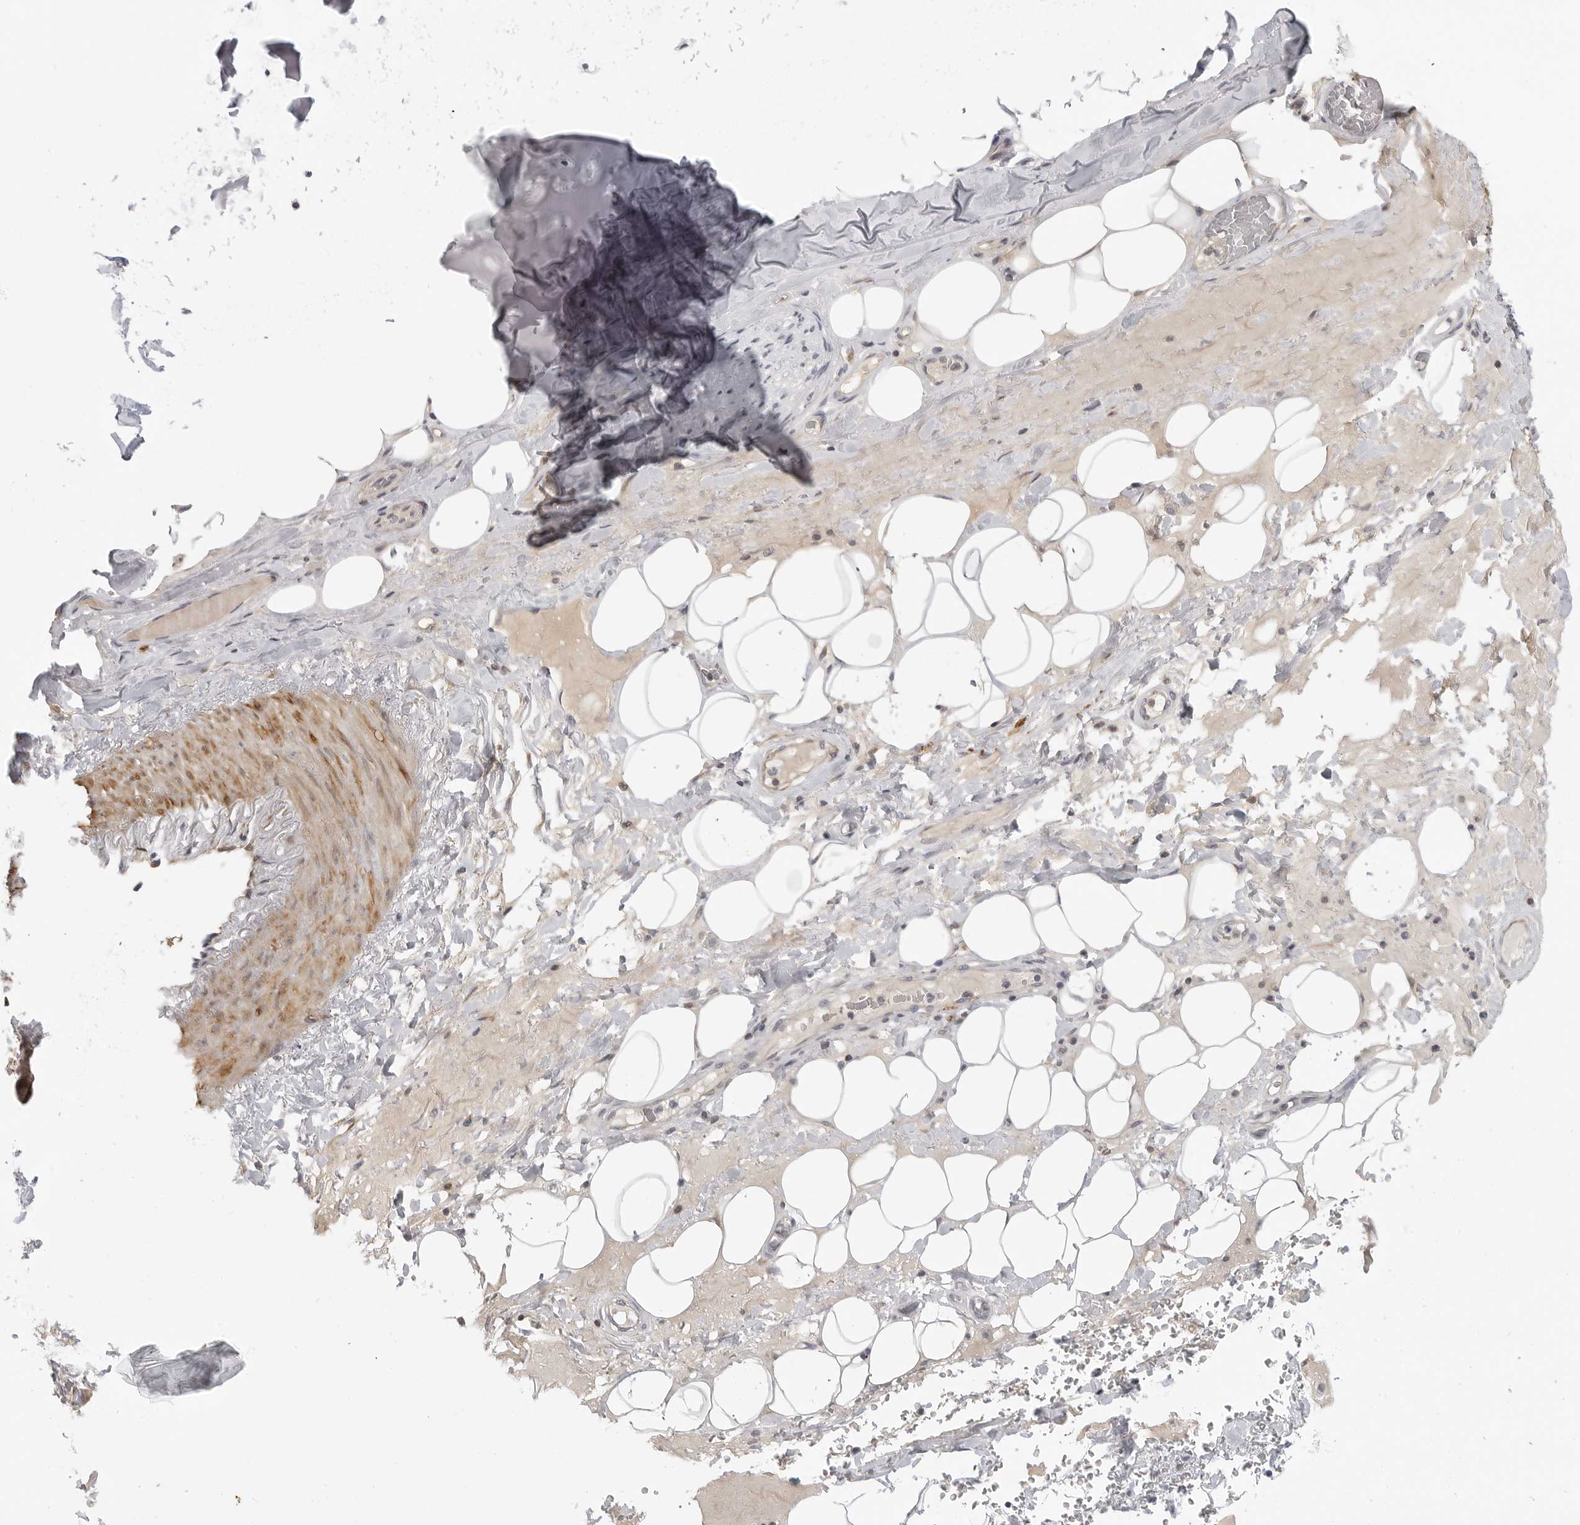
{"staining": {"intensity": "negative", "quantity": "none", "location": "none"}, "tissue": "adipose tissue", "cell_type": "Adipocytes", "image_type": "normal", "snomed": [{"axis": "morphology", "description": "Normal tissue, NOS"}, {"axis": "topography", "description": "Cartilage tissue"}], "caption": "Human adipose tissue stained for a protein using immunohistochemistry (IHC) shows no staining in adipocytes.", "gene": "MAP7D1", "patient": {"sex": "female", "age": 63}}